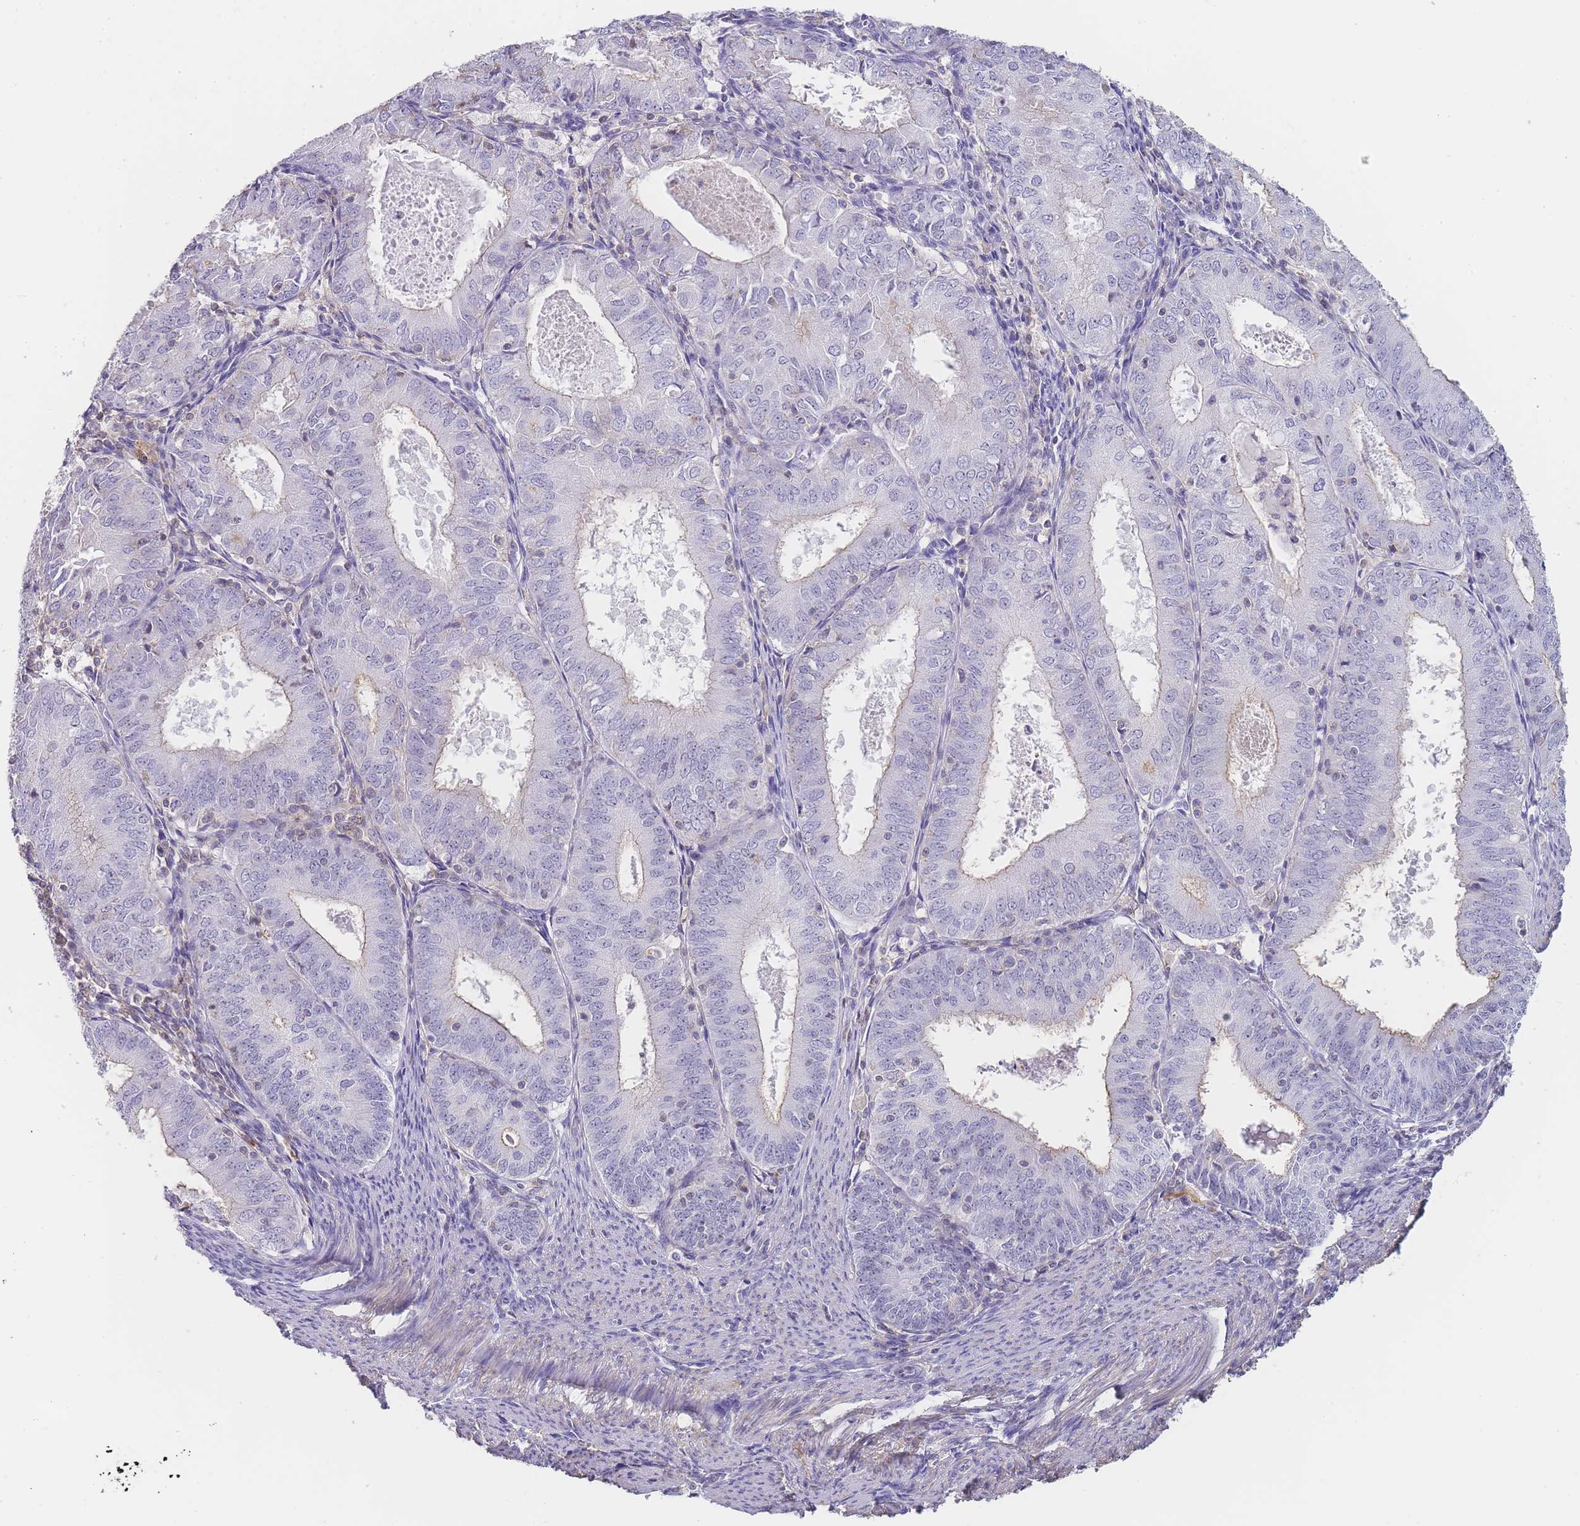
{"staining": {"intensity": "negative", "quantity": "none", "location": "none"}, "tissue": "endometrial cancer", "cell_type": "Tumor cells", "image_type": "cancer", "snomed": [{"axis": "morphology", "description": "Adenocarcinoma, NOS"}, {"axis": "topography", "description": "Endometrium"}], "caption": "A photomicrograph of endometrial adenocarcinoma stained for a protein demonstrates no brown staining in tumor cells. Nuclei are stained in blue.", "gene": "NOP14", "patient": {"sex": "female", "age": 57}}